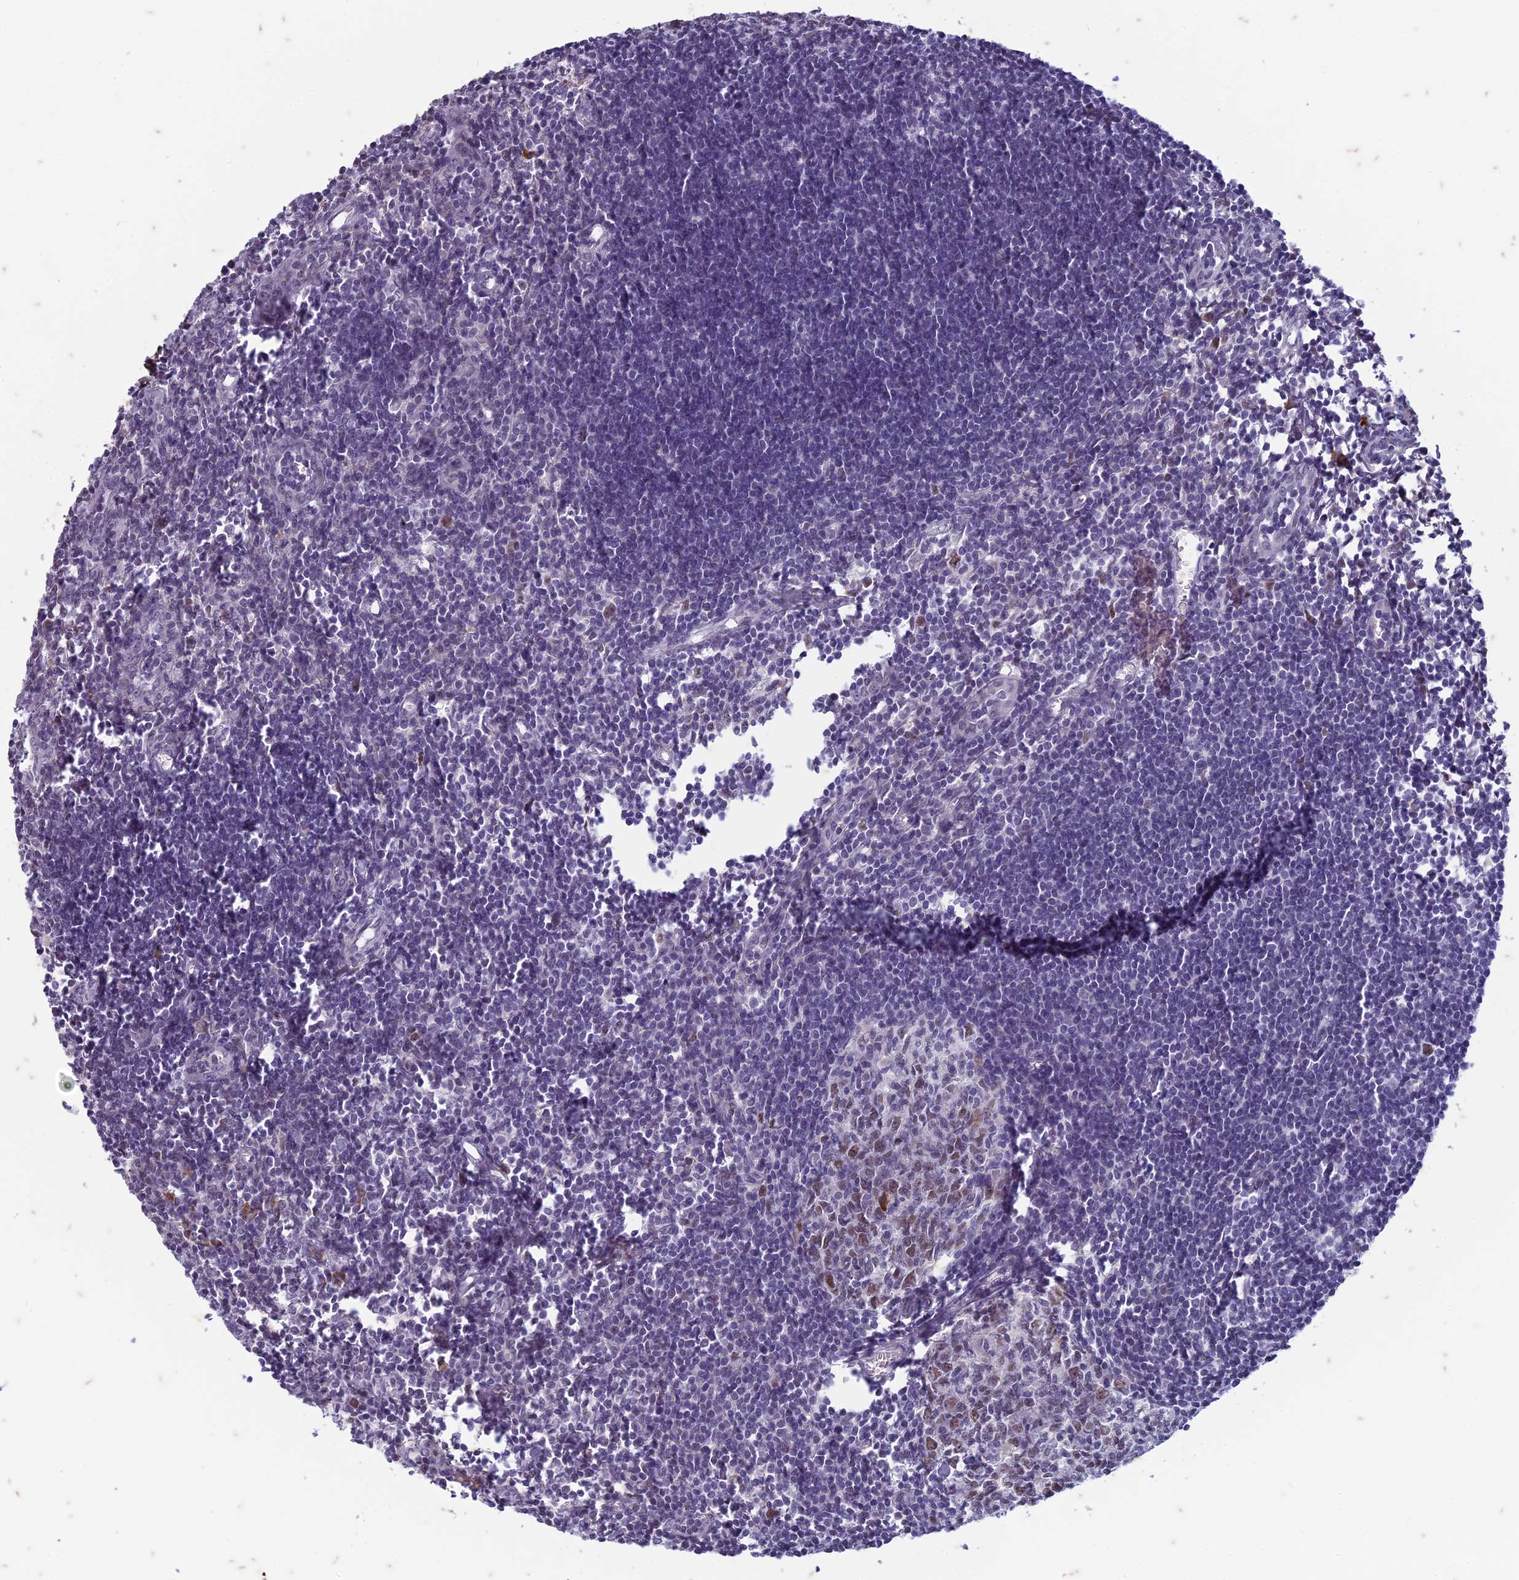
{"staining": {"intensity": "strong", "quantity": "25%-75%", "location": "nuclear"}, "tissue": "lymph node", "cell_type": "Germinal center cells", "image_type": "normal", "snomed": [{"axis": "morphology", "description": "Normal tissue, NOS"}, {"axis": "morphology", "description": "Malignant melanoma, Metastatic site"}, {"axis": "topography", "description": "Lymph node"}], "caption": "A high amount of strong nuclear staining is seen in approximately 25%-75% of germinal center cells in benign lymph node.", "gene": "PABPN1L", "patient": {"sex": "male", "age": 41}}